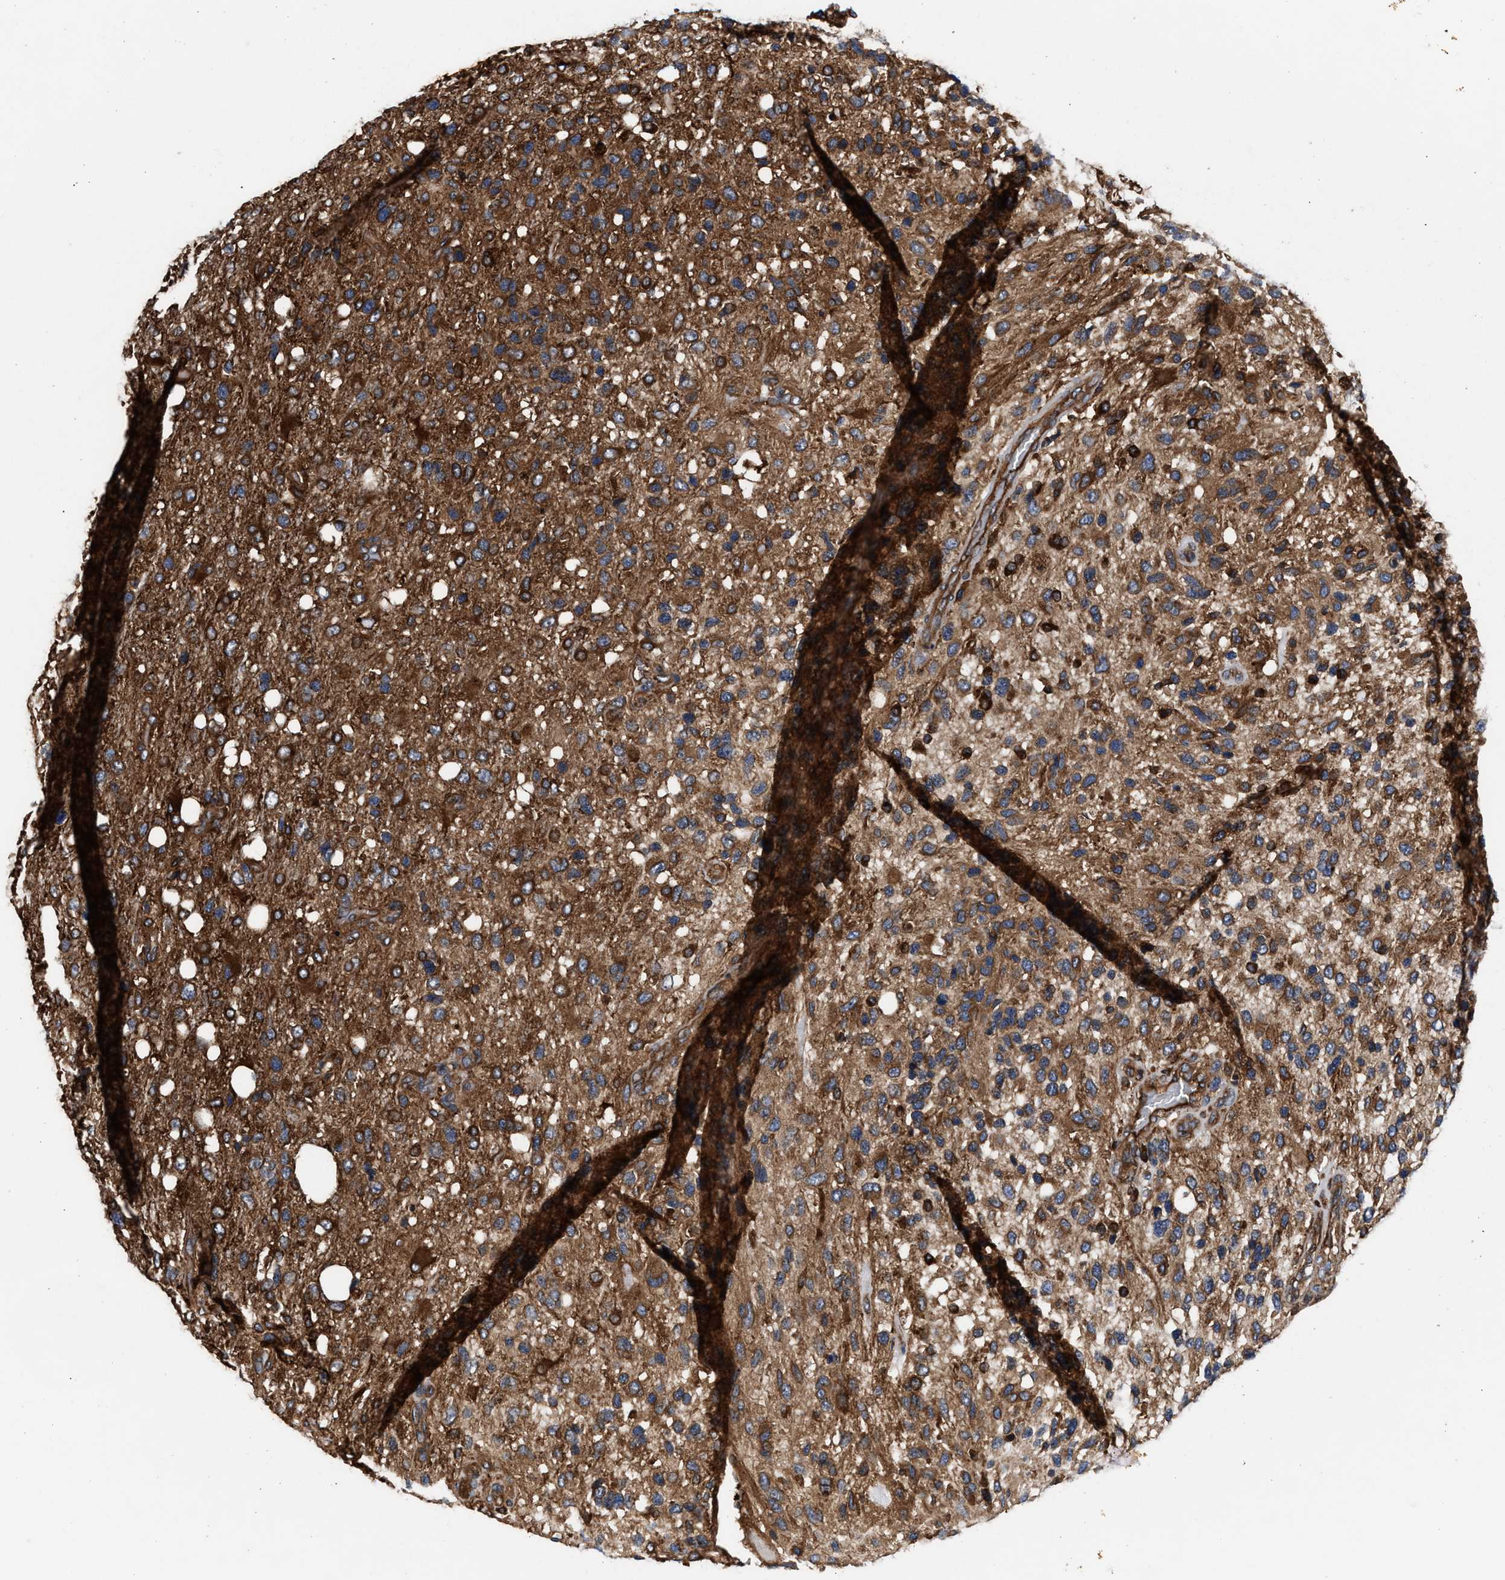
{"staining": {"intensity": "strong", "quantity": ">75%", "location": "cytoplasmic/membranous"}, "tissue": "glioma", "cell_type": "Tumor cells", "image_type": "cancer", "snomed": [{"axis": "morphology", "description": "Glioma, malignant, High grade"}, {"axis": "topography", "description": "Brain"}], "caption": "An image of glioma stained for a protein shows strong cytoplasmic/membranous brown staining in tumor cells. Ihc stains the protein in brown and the nuclei are stained blue.", "gene": "KYAT1", "patient": {"sex": "female", "age": 58}}